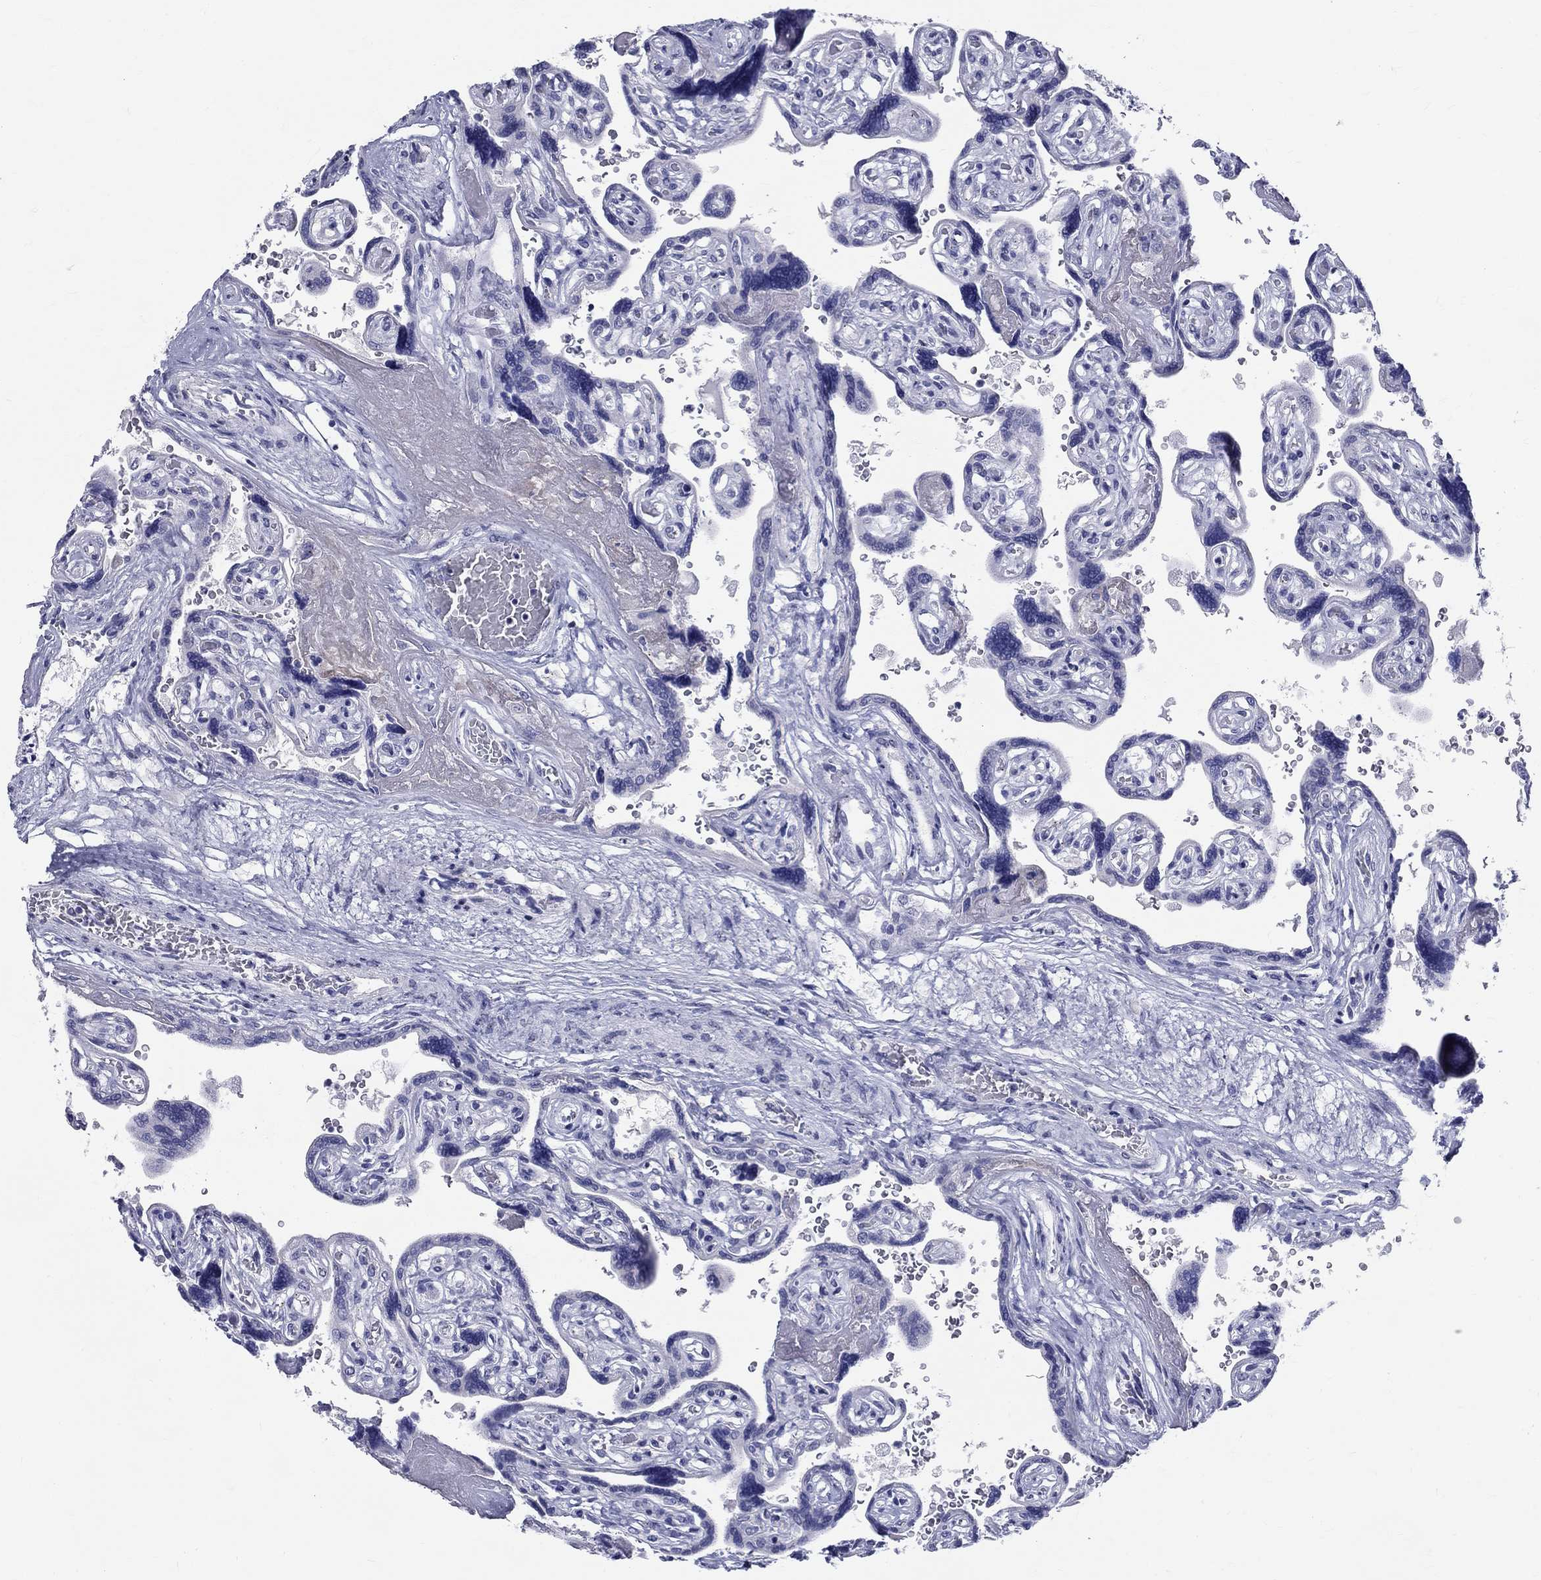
{"staining": {"intensity": "negative", "quantity": "none", "location": "none"}, "tissue": "placenta", "cell_type": "Decidual cells", "image_type": "normal", "snomed": [{"axis": "morphology", "description": "Normal tissue, NOS"}, {"axis": "topography", "description": "Placenta"}], "caption": "Immunohistochemistry histopathology image of unremarkable placenta: placenta stained with DAB demonstrates no significant protein staining in decidual cells.", "gene": "CEP43", "patient": {"sex": "female", "age": 32}}